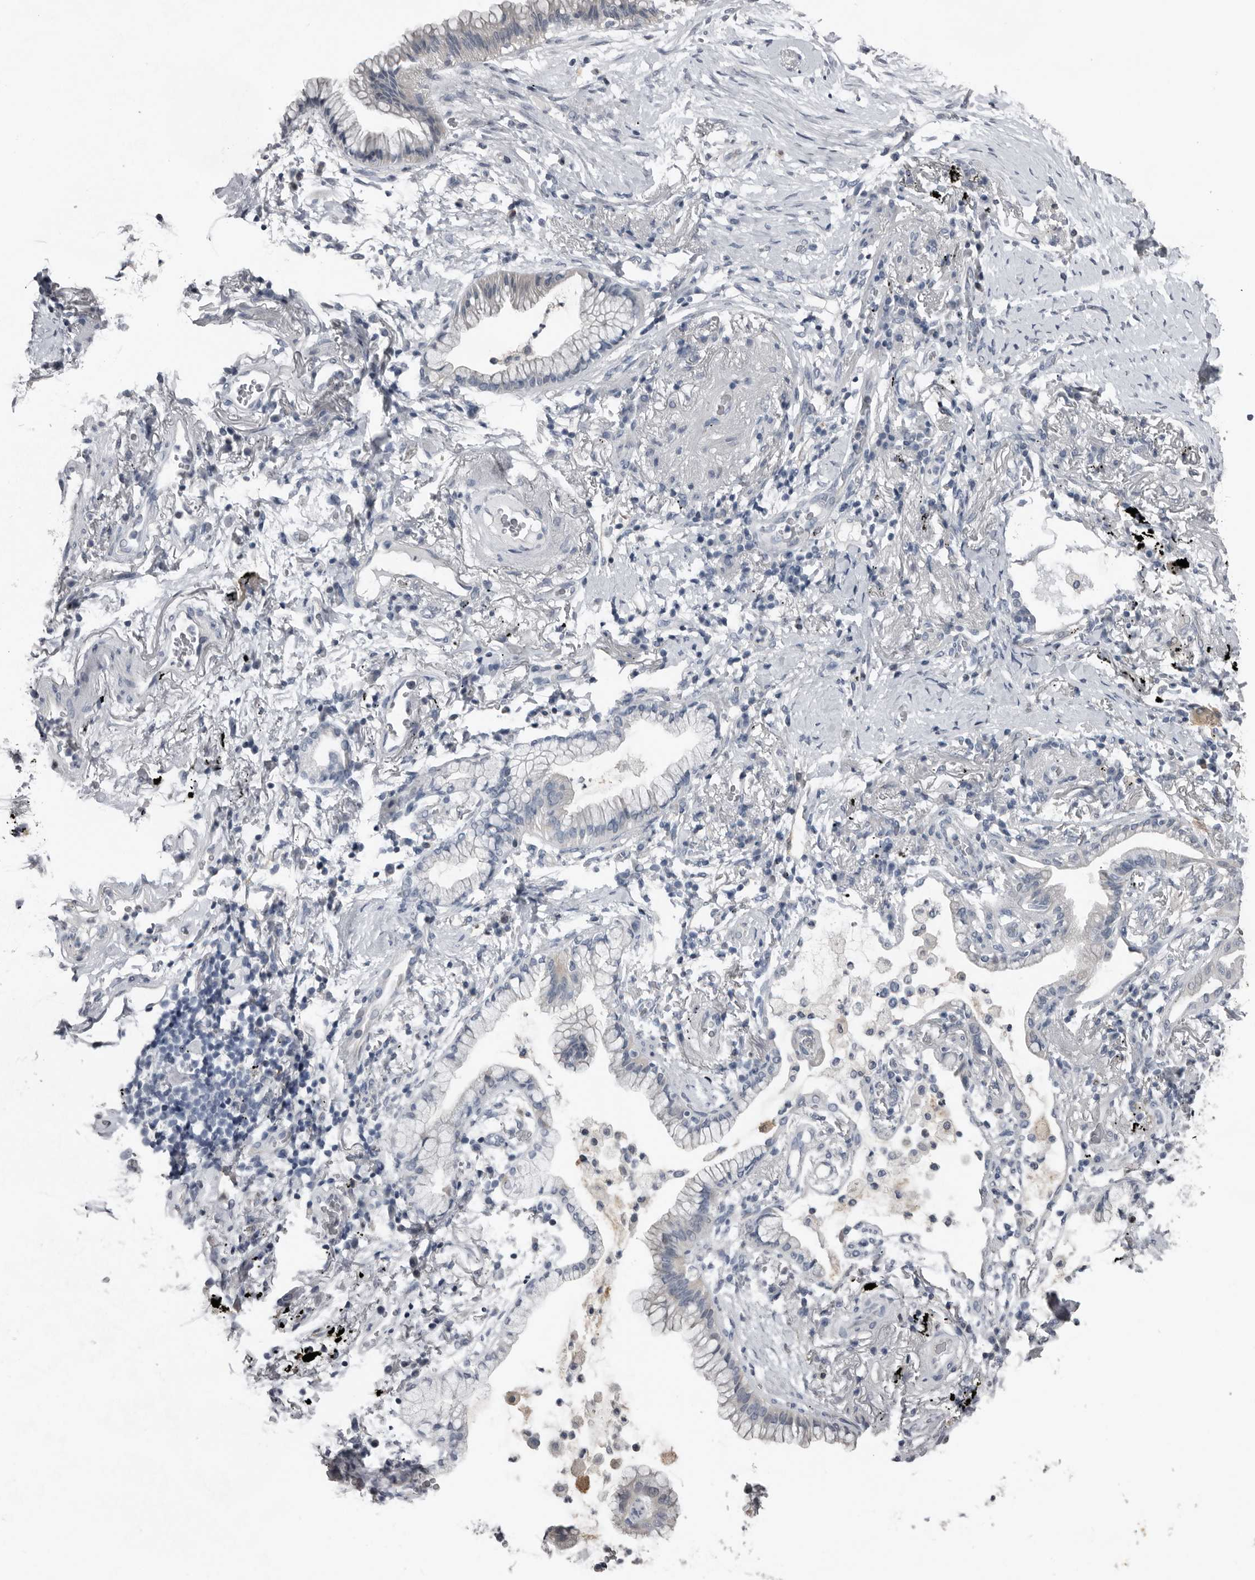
{"staining": {"intensity": "negative", "quantity": "none", "location": "none"}, "tissue": "lung cancer", "cell_type": "Tumor cells", "image_type": "cancer", "snomed": [{"axis": "morphology", "description": "Adenocarcinoma, NOS"}, {"axis": "topography", "description": "Lung"}], "caption": "High magnification brightfield microscopy of lung cancer stained with DAB (brown) and counterstained with hematoxylin (blue): tumor cells show no significant expression.", "gene": "FABP7", "patient": {"sex": "female", "age": 70}}